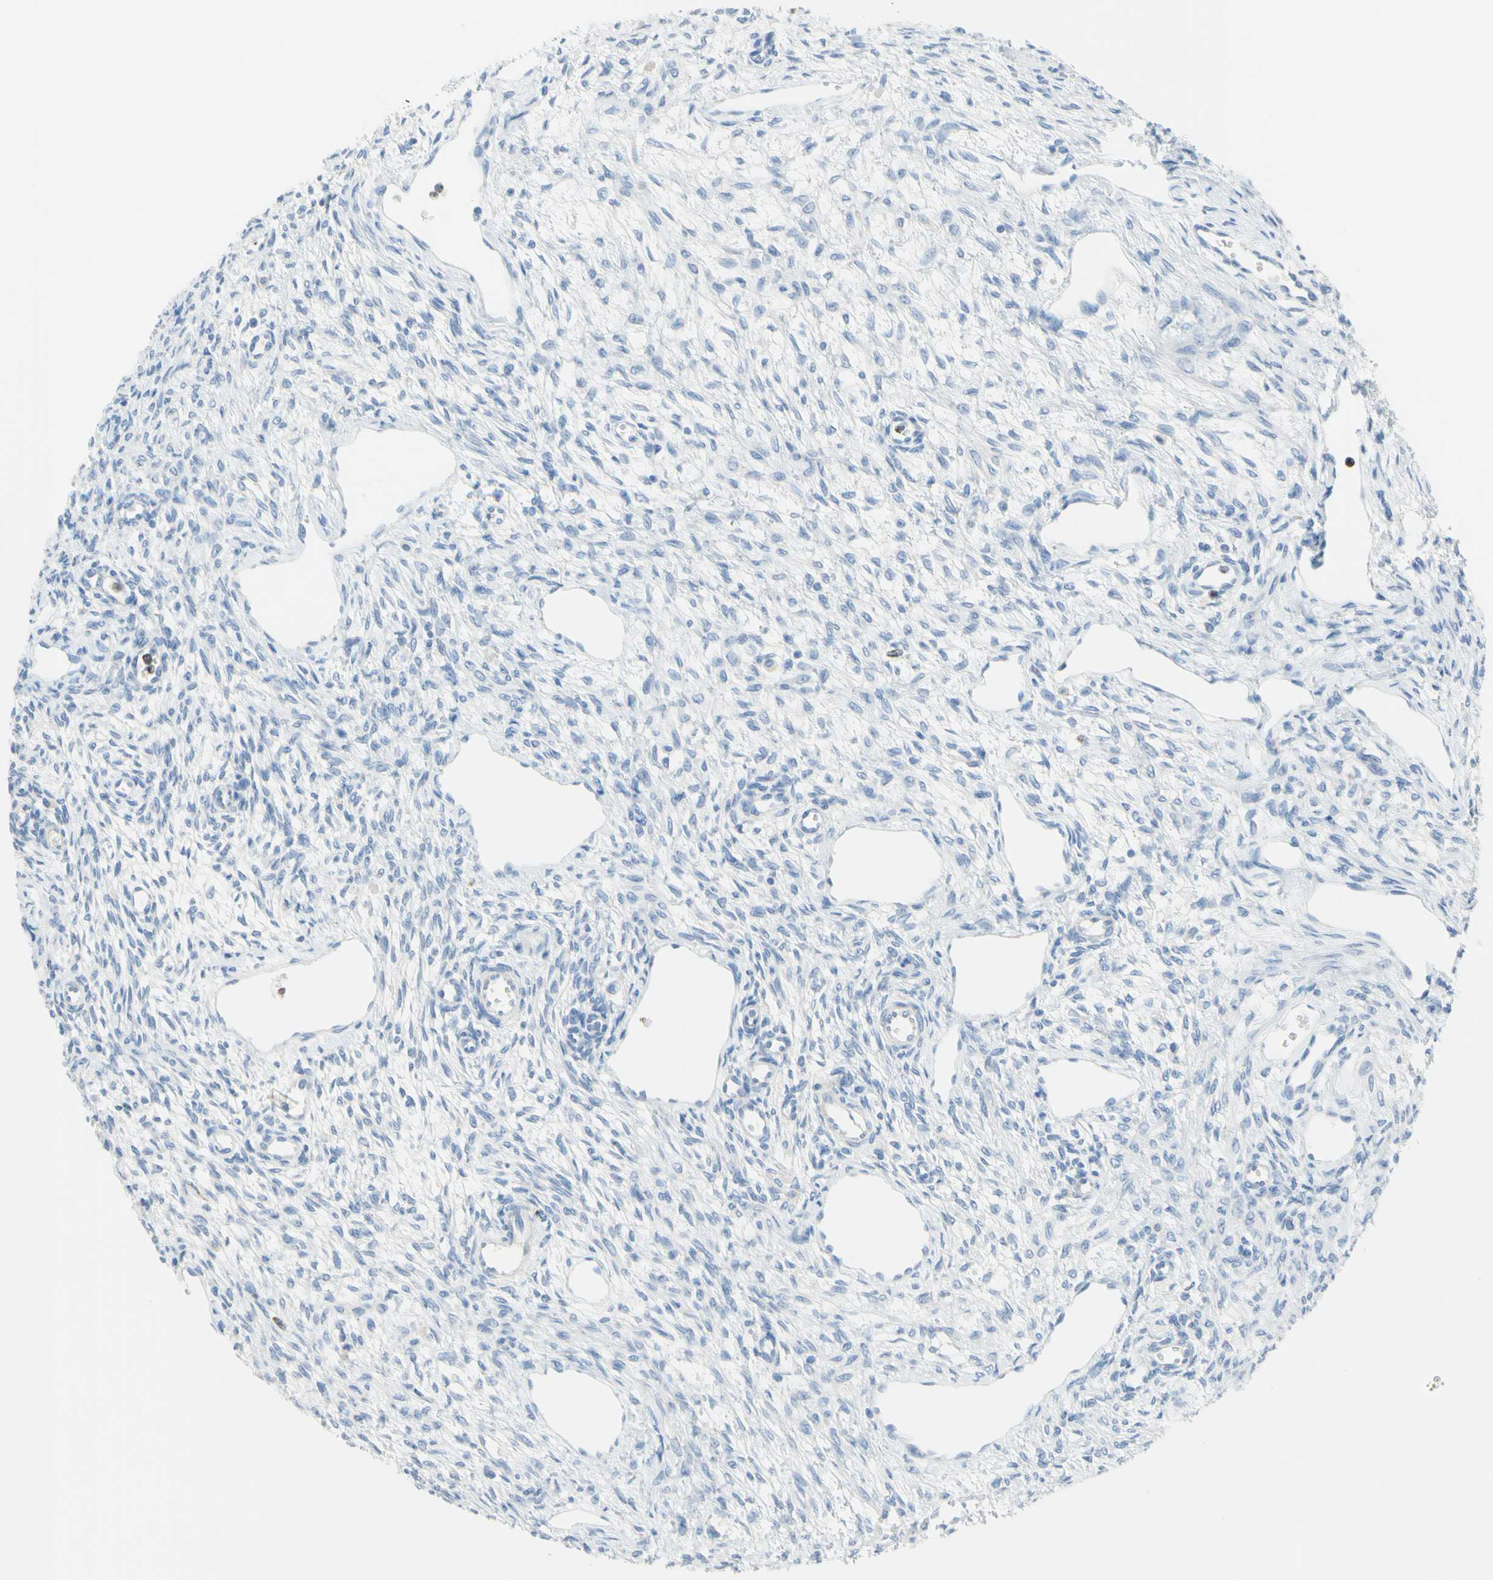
{"staining": {"intensity": "negative", "quantity": "none", "location": "none"}, "tissue": "ovary", "cell_type": "Follicle cells", "image_type": "normal", "snomed": [{"axis": "morphology", "description": "Normal tissue, NOS"}, {"axis": "topography", "description": "Ovary"}], "caption": "High magnification brightfield microscopy of unremarkable ovary stained with DAB (brown) and counterstained with hematoxylin (blue): follicle cells show no significant expression. (DAB immunohistochemistry (IHC), high magnification).", "gene": "CYSLTR1", "patient": {"sex": "female", "age": 33}}